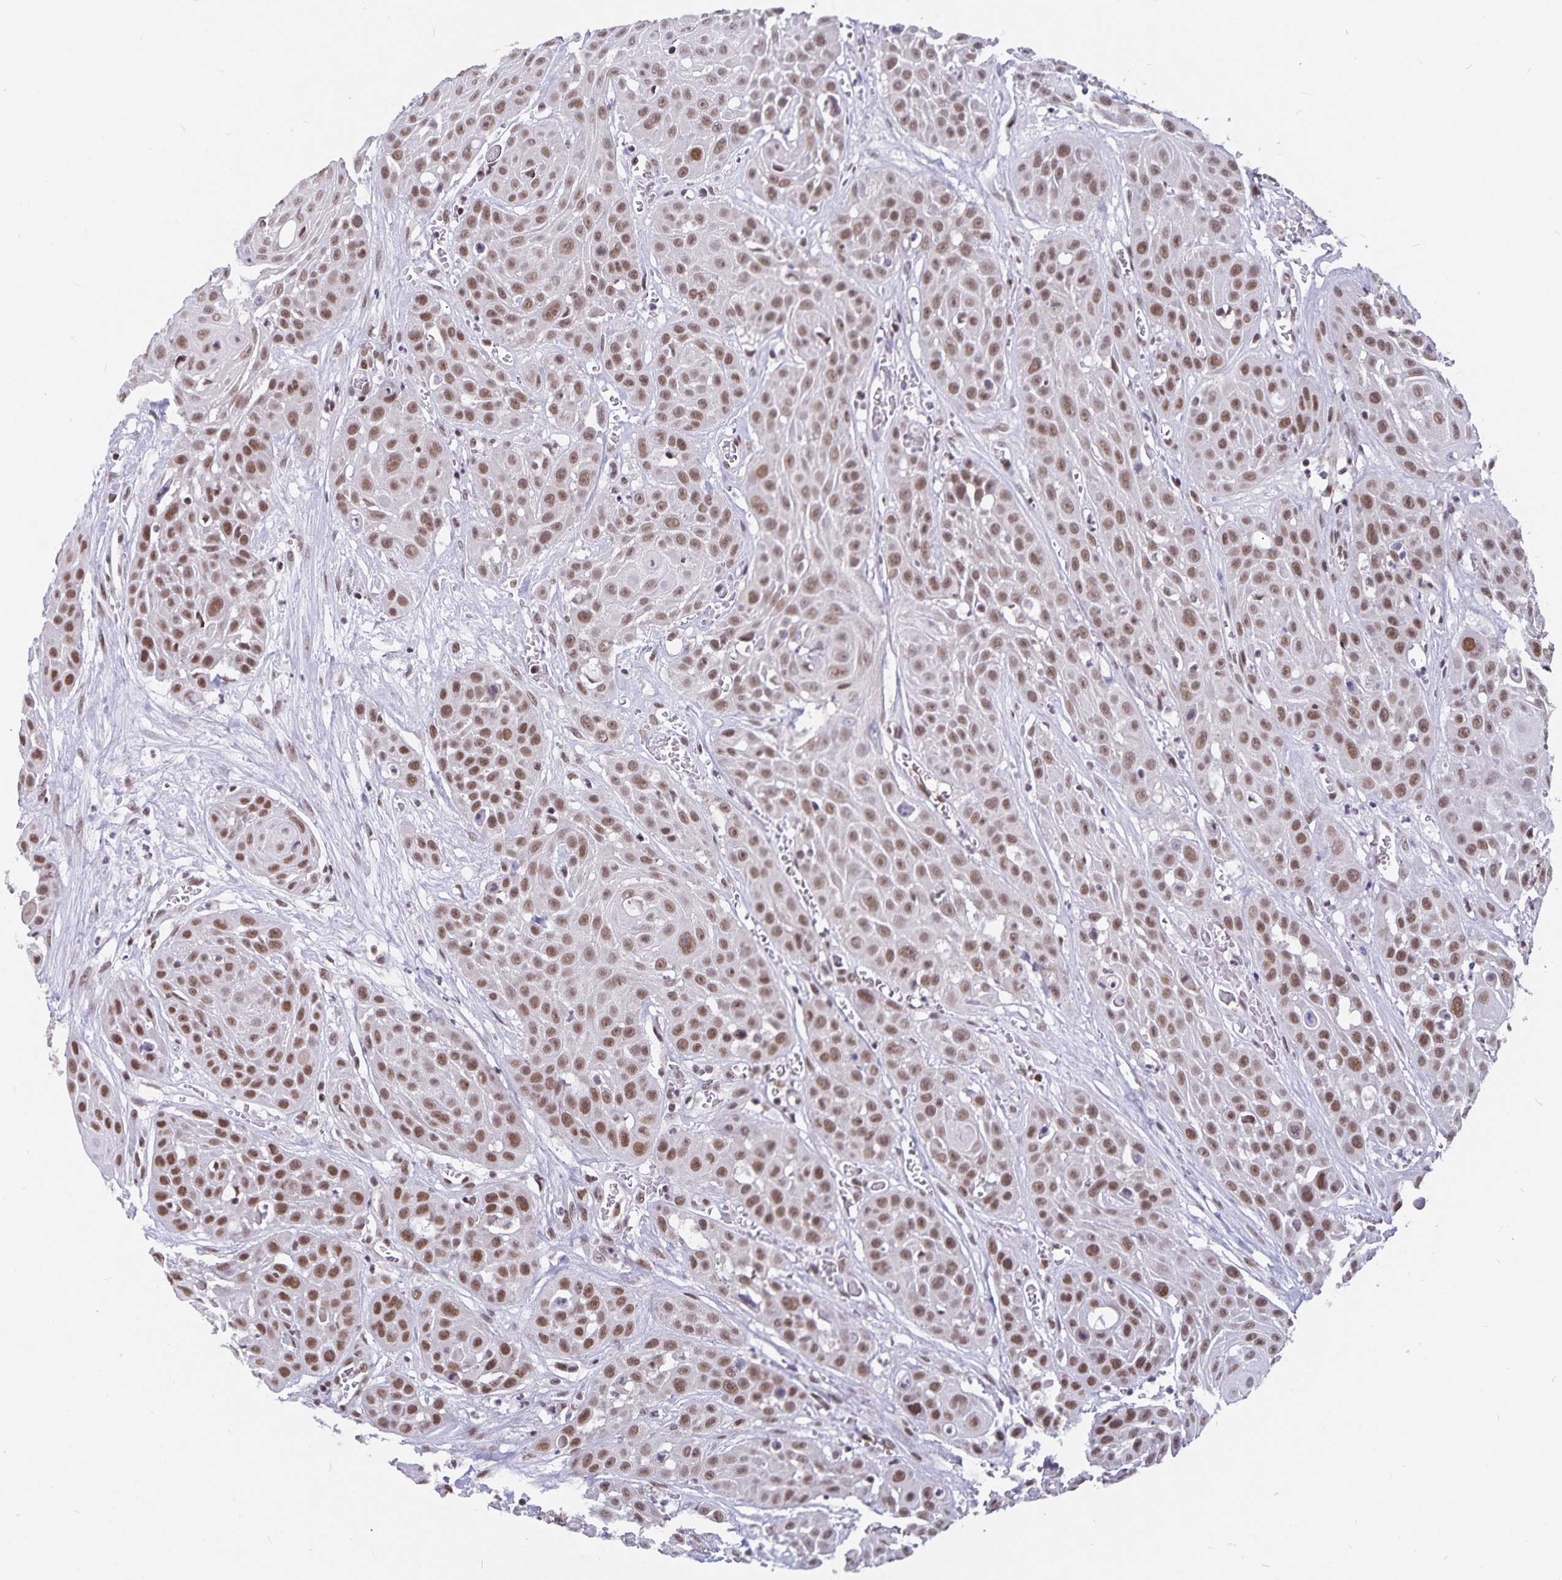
{"staining": {"intensity": "moderate", "quantity": ">75%", "location": "nuclear"}, "tissue": "head and neck cancer", "cell_type": "Tumor cells", "image_type": "cancer", "snomed": [{"axis": "morphology", "description": "Squamous cell carcinoma, NOS"}, {"axis": "topography", "description": "Oral tissue"}, {"axis": "topography", "description": "Head-Neck"}], "caption": "Human head and neck cancer (squamous cell carcinoma) stained with a protein marker exhibits moderate staining in tumor cells.", "gene": "PBX2", "patient": {"sex": "male", "age": 81}}